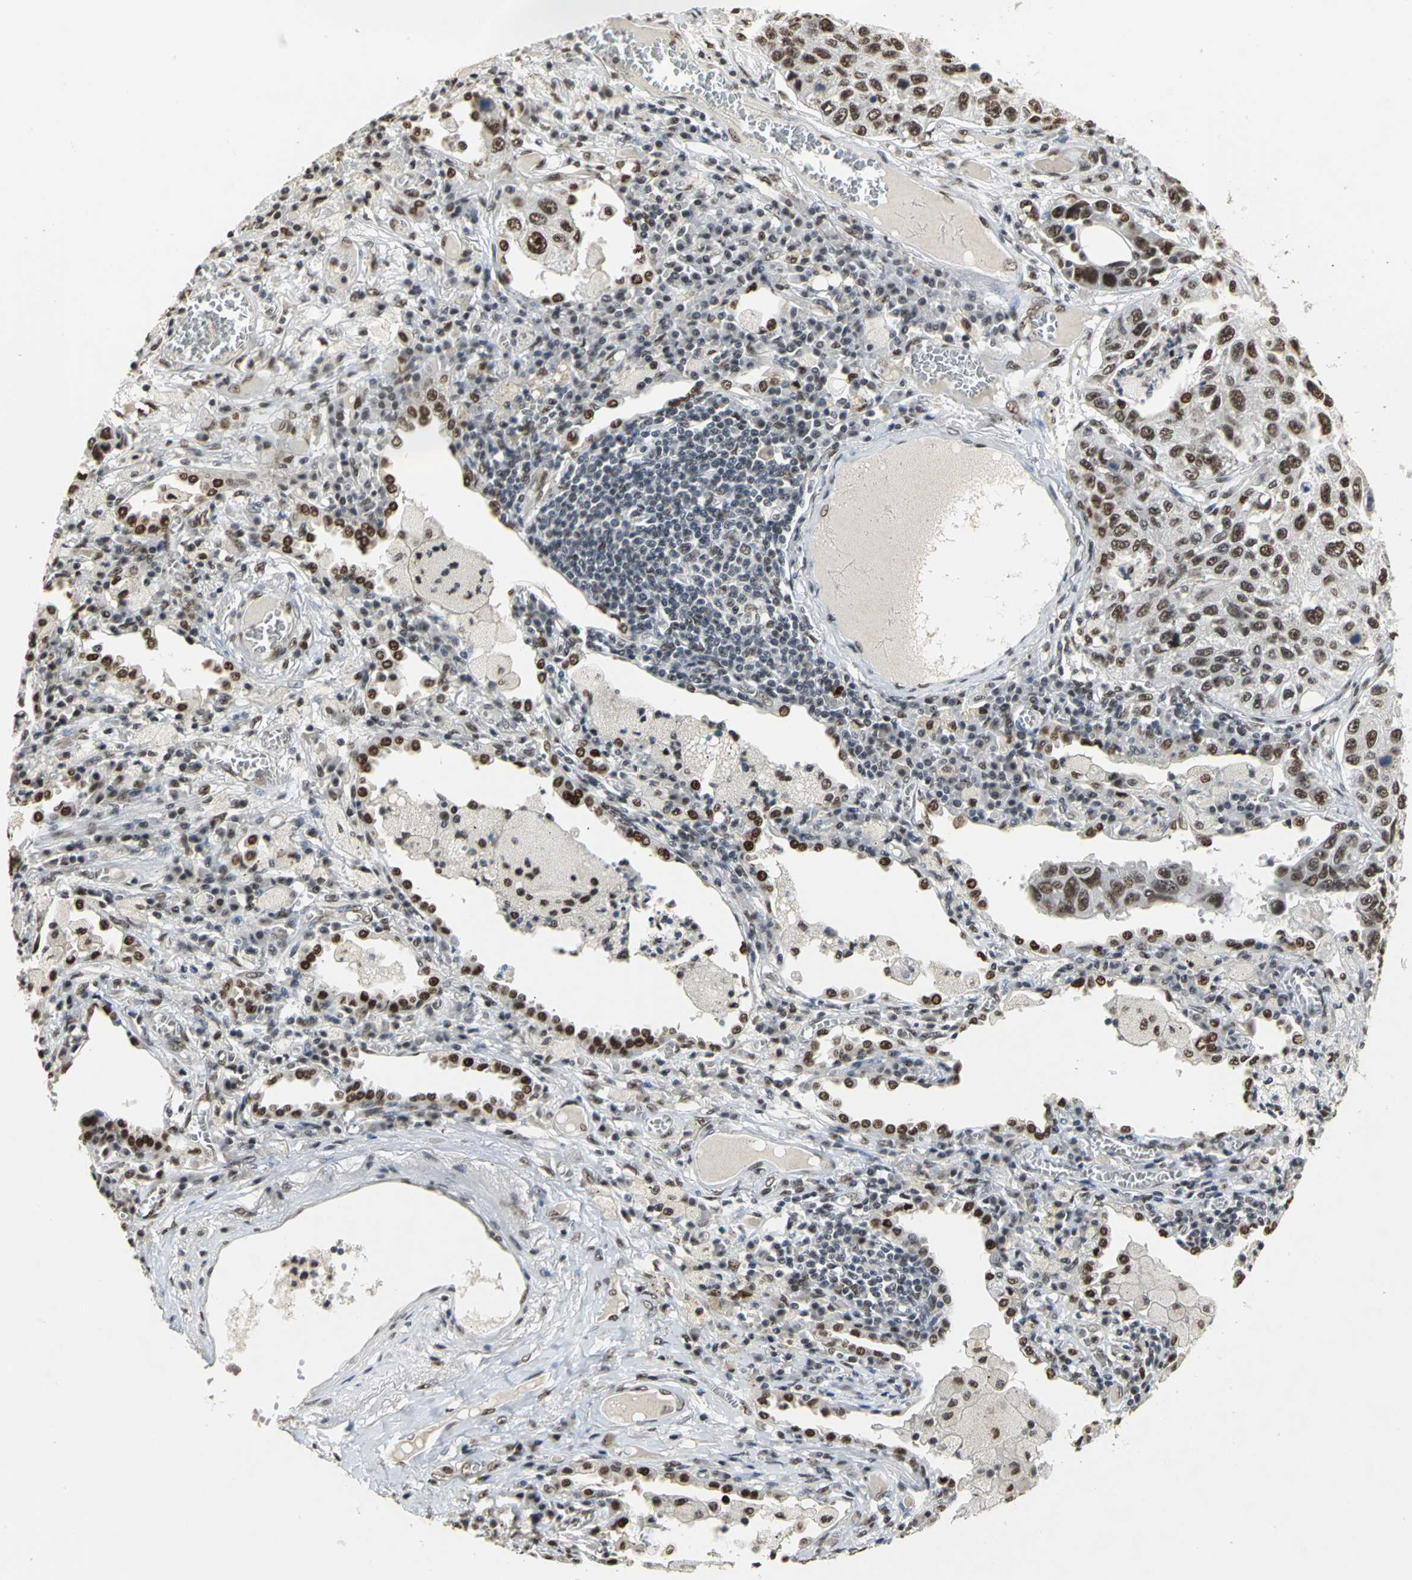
{"staining": {"intensity": "strong", "quantity": ">75%", "location": "nuclear"}, "tissue": "lung cancer", "cell_type": "Tumor cells", "image_type": "cancer", "snomed": [{"axis": "morphology", "description": "Squamous cell carcinoma, NOS"}, {"axis": "topography", "description": "Lung"}], "caption": "Immunohistochemical staining of human lung cancer displays strong nuclear protein expression in about >75% of tumor cells.", "gene": "CCDC88C", "patient": {"sex": "male", "age": 71}}